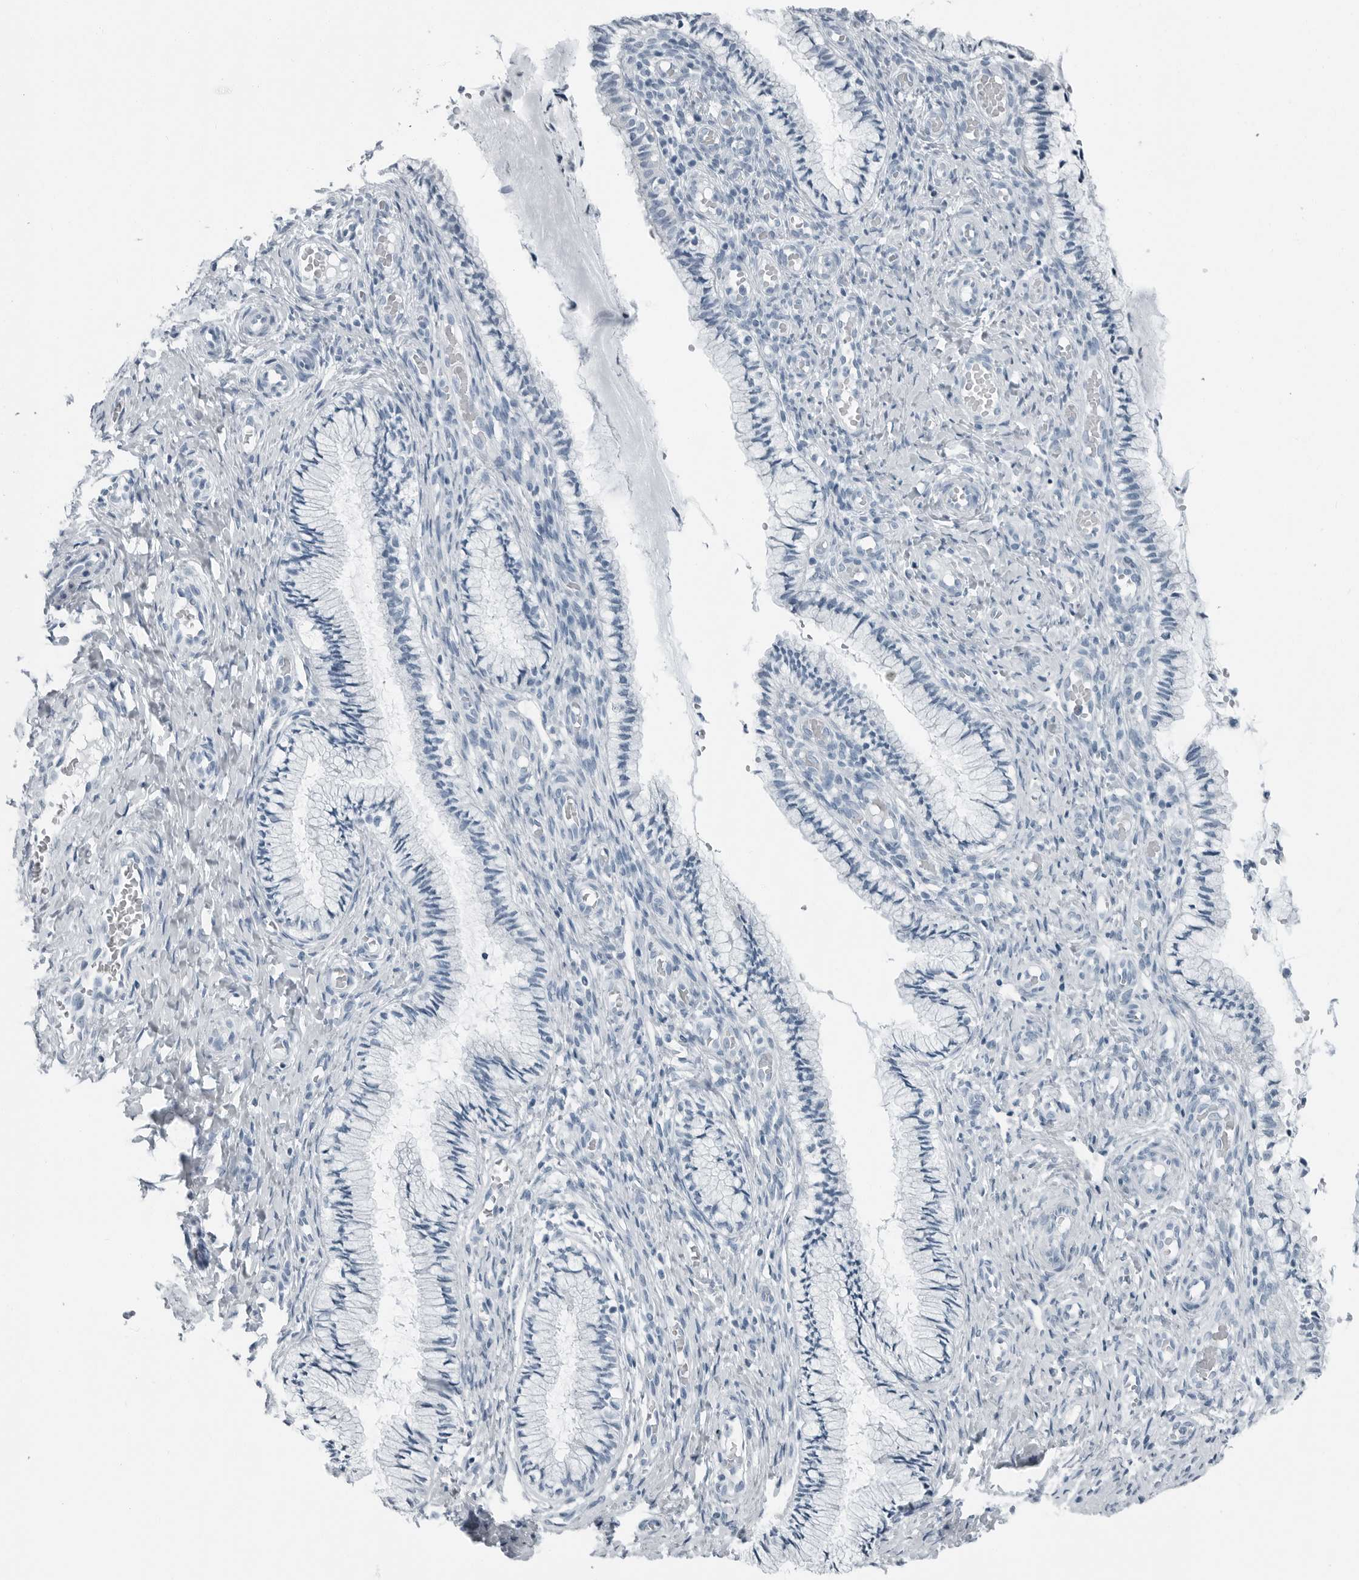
{"staining": {"intensity": "negative", "quantity": "none", "location": "none"}, "tissue": "cervix", "cell_type": "Glandular cells", "image_type": "normal", "snomed": [{"axis": "morphology", "description": "Normal tissue, NOS"}, {"axis": "topography", "description": "Cervix"}], "caption": "IHC micrograph of normal cervix: human cervix stained with DAB demonstrates no significant protein positivity in glandular cells. The staining is performed using DAB brown chromogen with nuclei counter-stained in using hematoxylin.", "gene": "FABP6", "patient": {"sex": "female", "age": 27}}